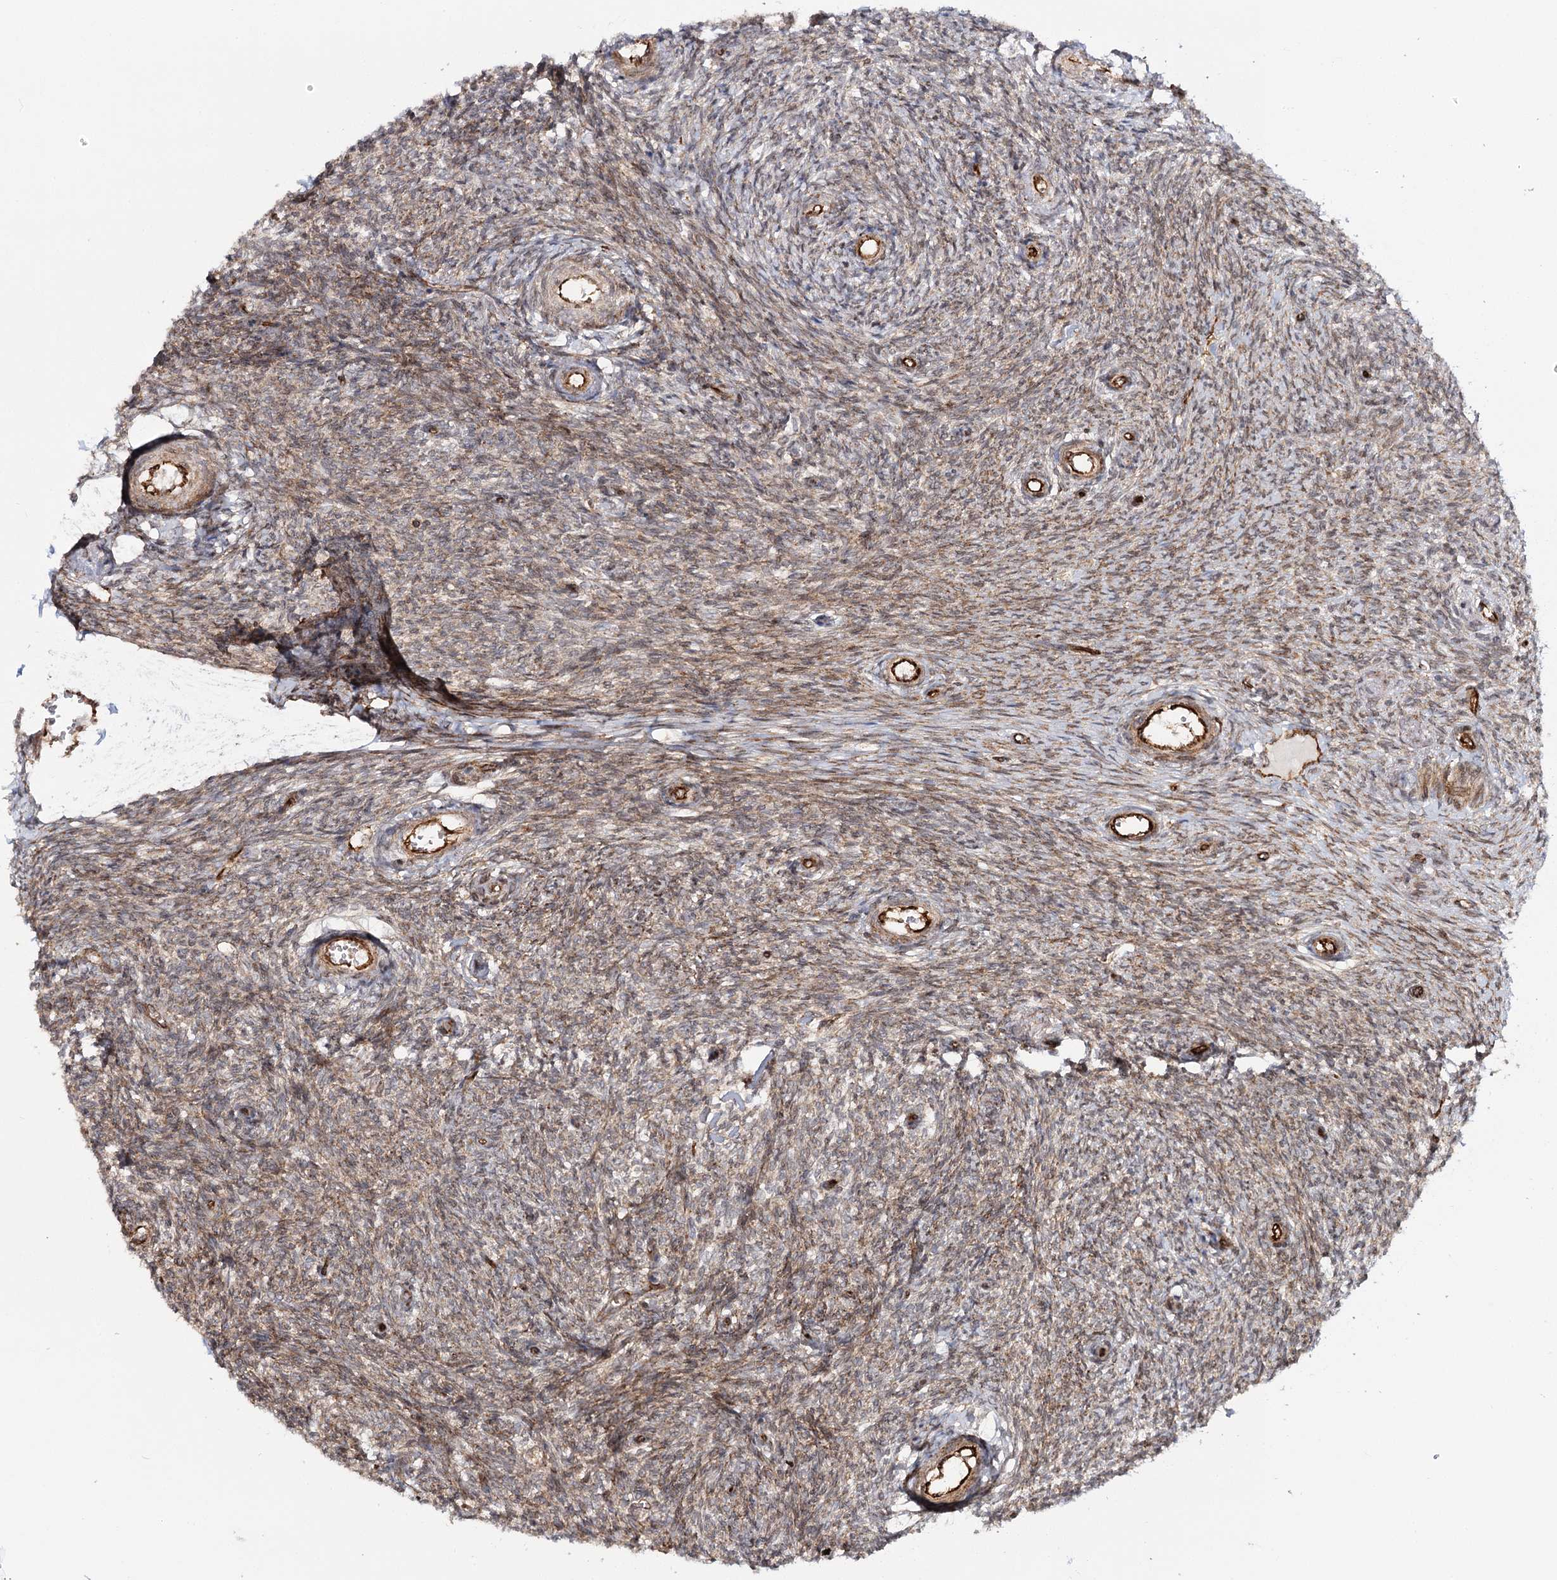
{"staining": {"intensity": "moderate", "quantity": ">75%", "location": "cytoplasmic/membranous"}, "tissue": "ovary", "cell_type": "Ovarian stroma cells", "image_type": "normal", "snomed": [{"axis": "morphology", "description": "Normal tissue, NOS"}, {"axis": "topography", "description": "Ovary"}], "caption": "Immunohistochemistry (IHC) of normal ovary shows medium levels of moderate cytoplasmic/membranous staining in approximately >75% of ovarian stroma cells.", "gene": "MKNK1", "patient": {"sex": "female", "age": 44}}